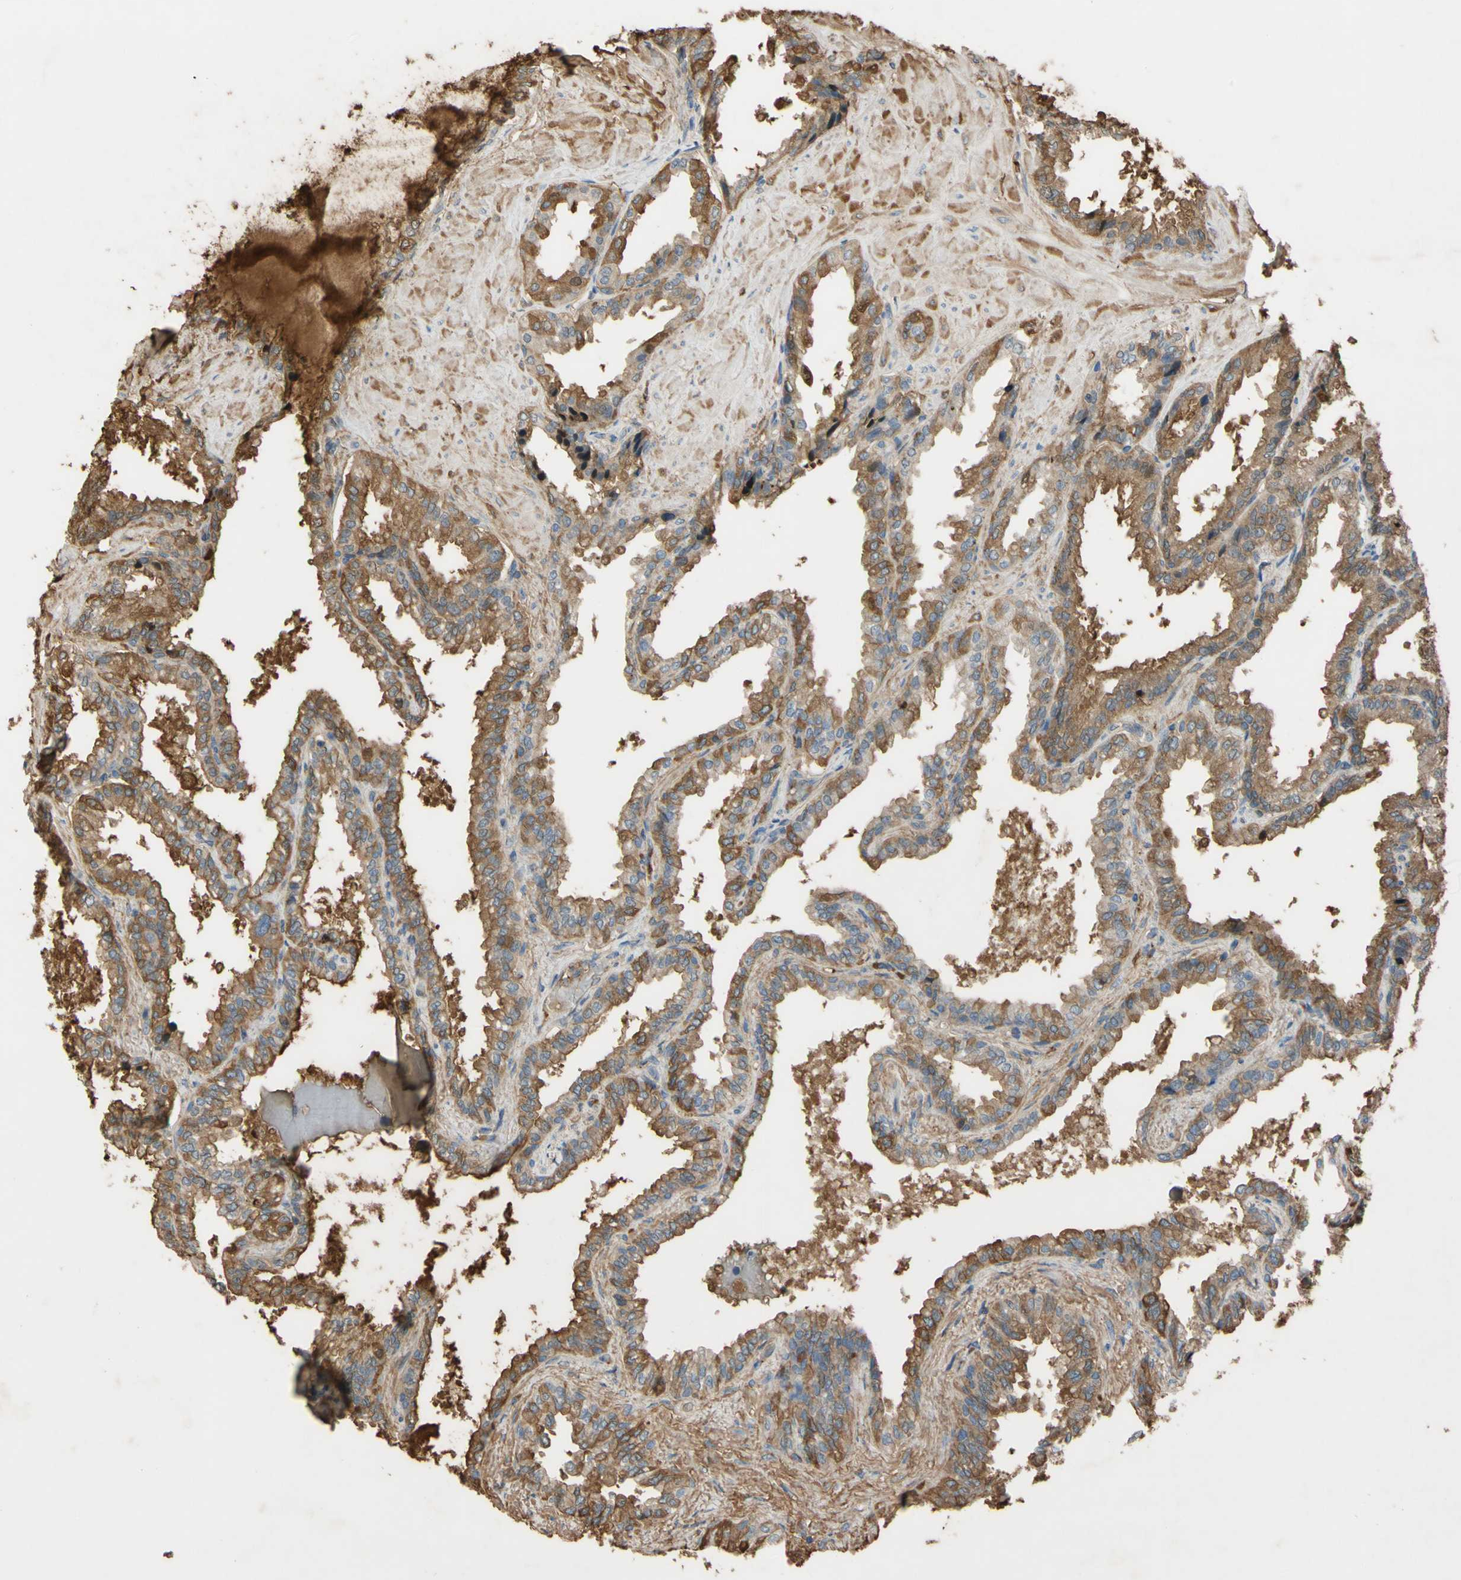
{"staining": {"intensity": "moderate", "quantity": "25%-75%", "location": "cytoplasmic/membranous"}, "tissue": "seminal vesicle", "cell_type": "Glandular cells", "image_type": "normal", "snomed": [{"axis": "morphology", "description": "Normal tissue, NOS"}, {"axis": "topography", "description": "Seminal veicle"}], "caption": "Moderate cytoplasmic/membranous staining is appreciated in about 25%-75% of glandular cells in unremarkable seminal vesicle.", "gene": "TIMP2", "patient": {"sex": "male", "age": 46}}